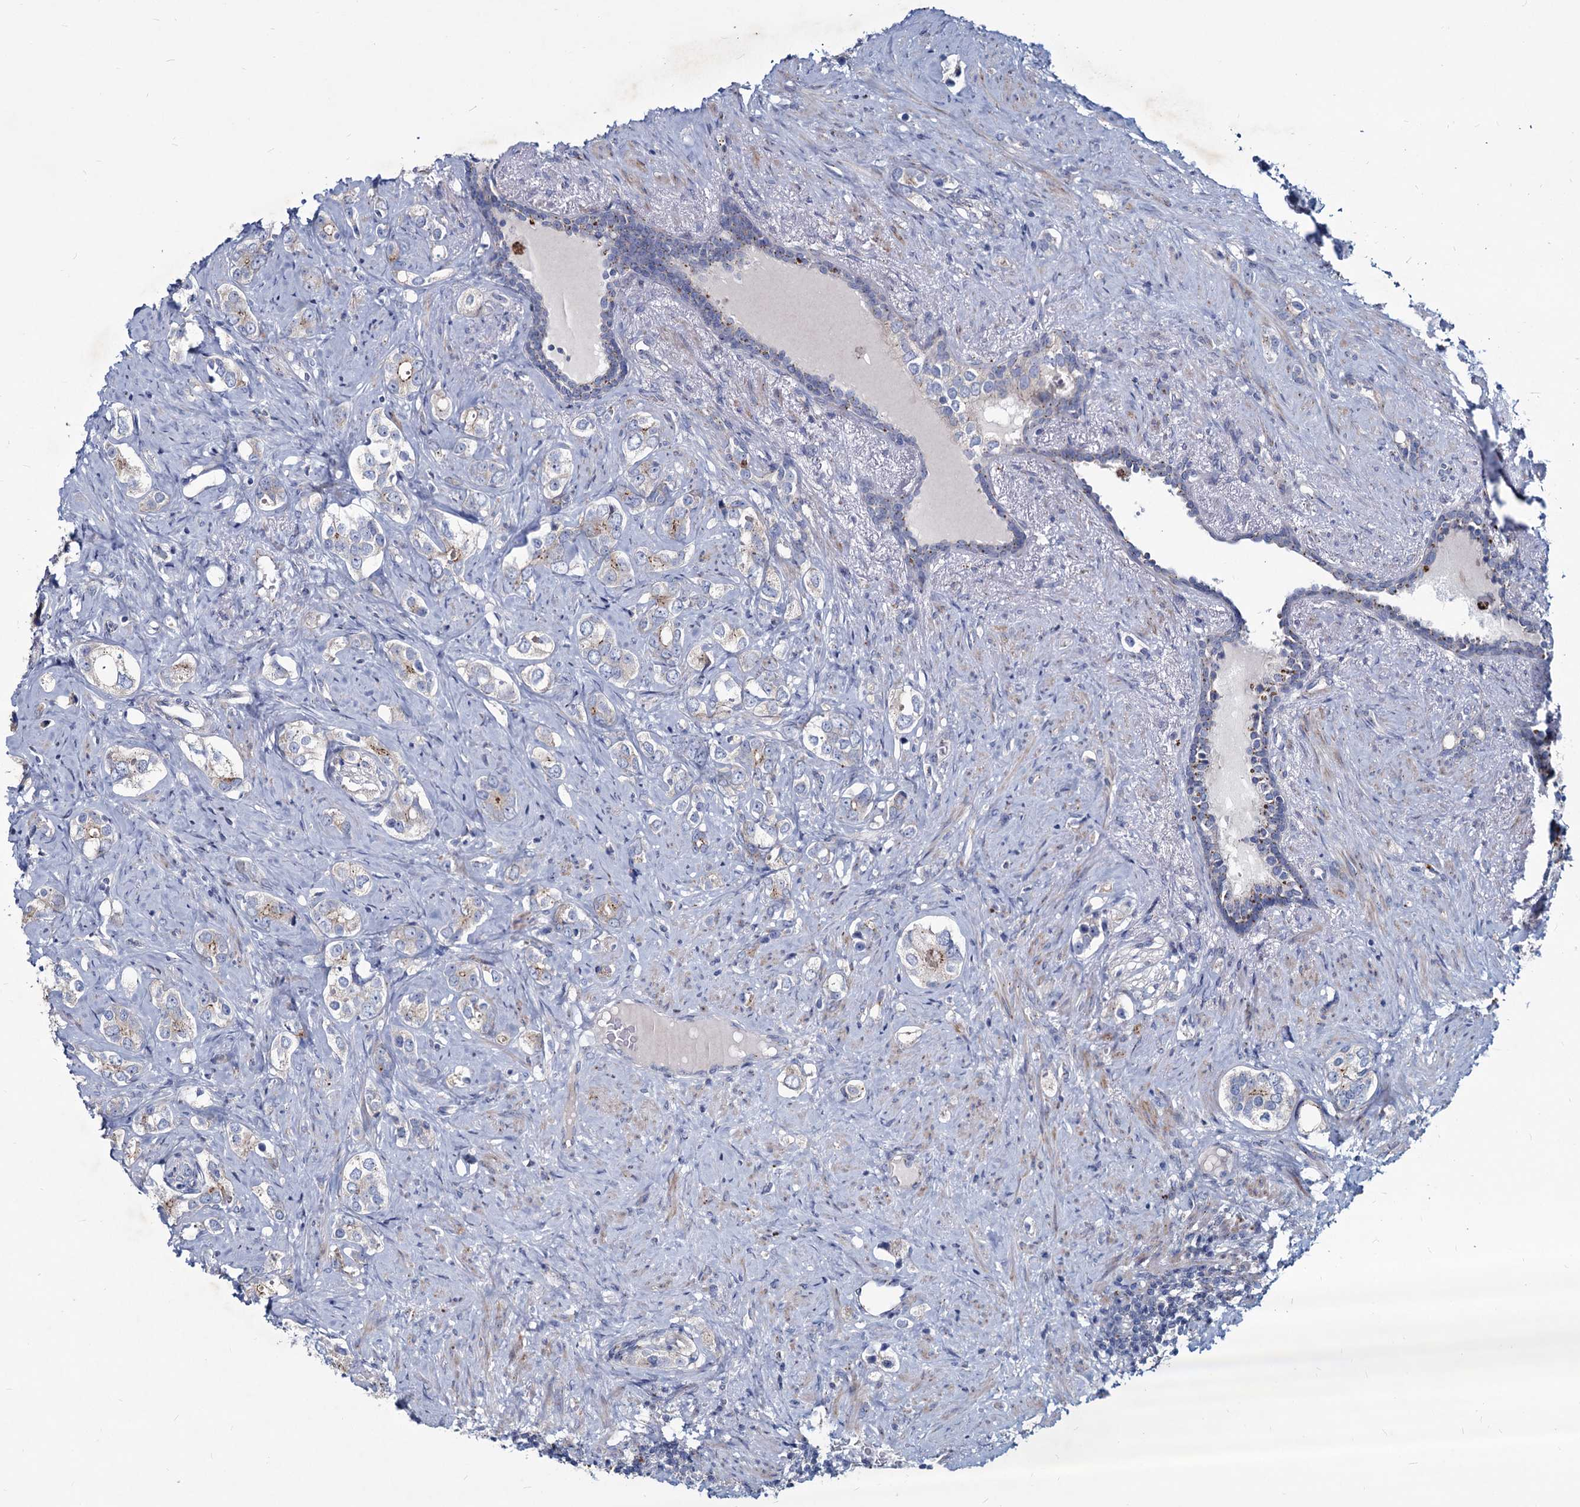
{"staining": {"intensity": "negative", "quantity": "none", "location": "none"}, "tissue": "prostate cancer", "cell_type": "Tumor cells", "image_type": "cancer", "snomed": [{"axis": "morphology", "description": "Adenocarcinoma, High grade"}, {"axis": "topography", "description": "Prostate"}], "caption": "This is an IHC histopathology image of prostate high-grade adenocarcinoma. There is no expression in tumor cells.", "gene": "AGBL4", "patient": {"sex": "male", "age": 63}}